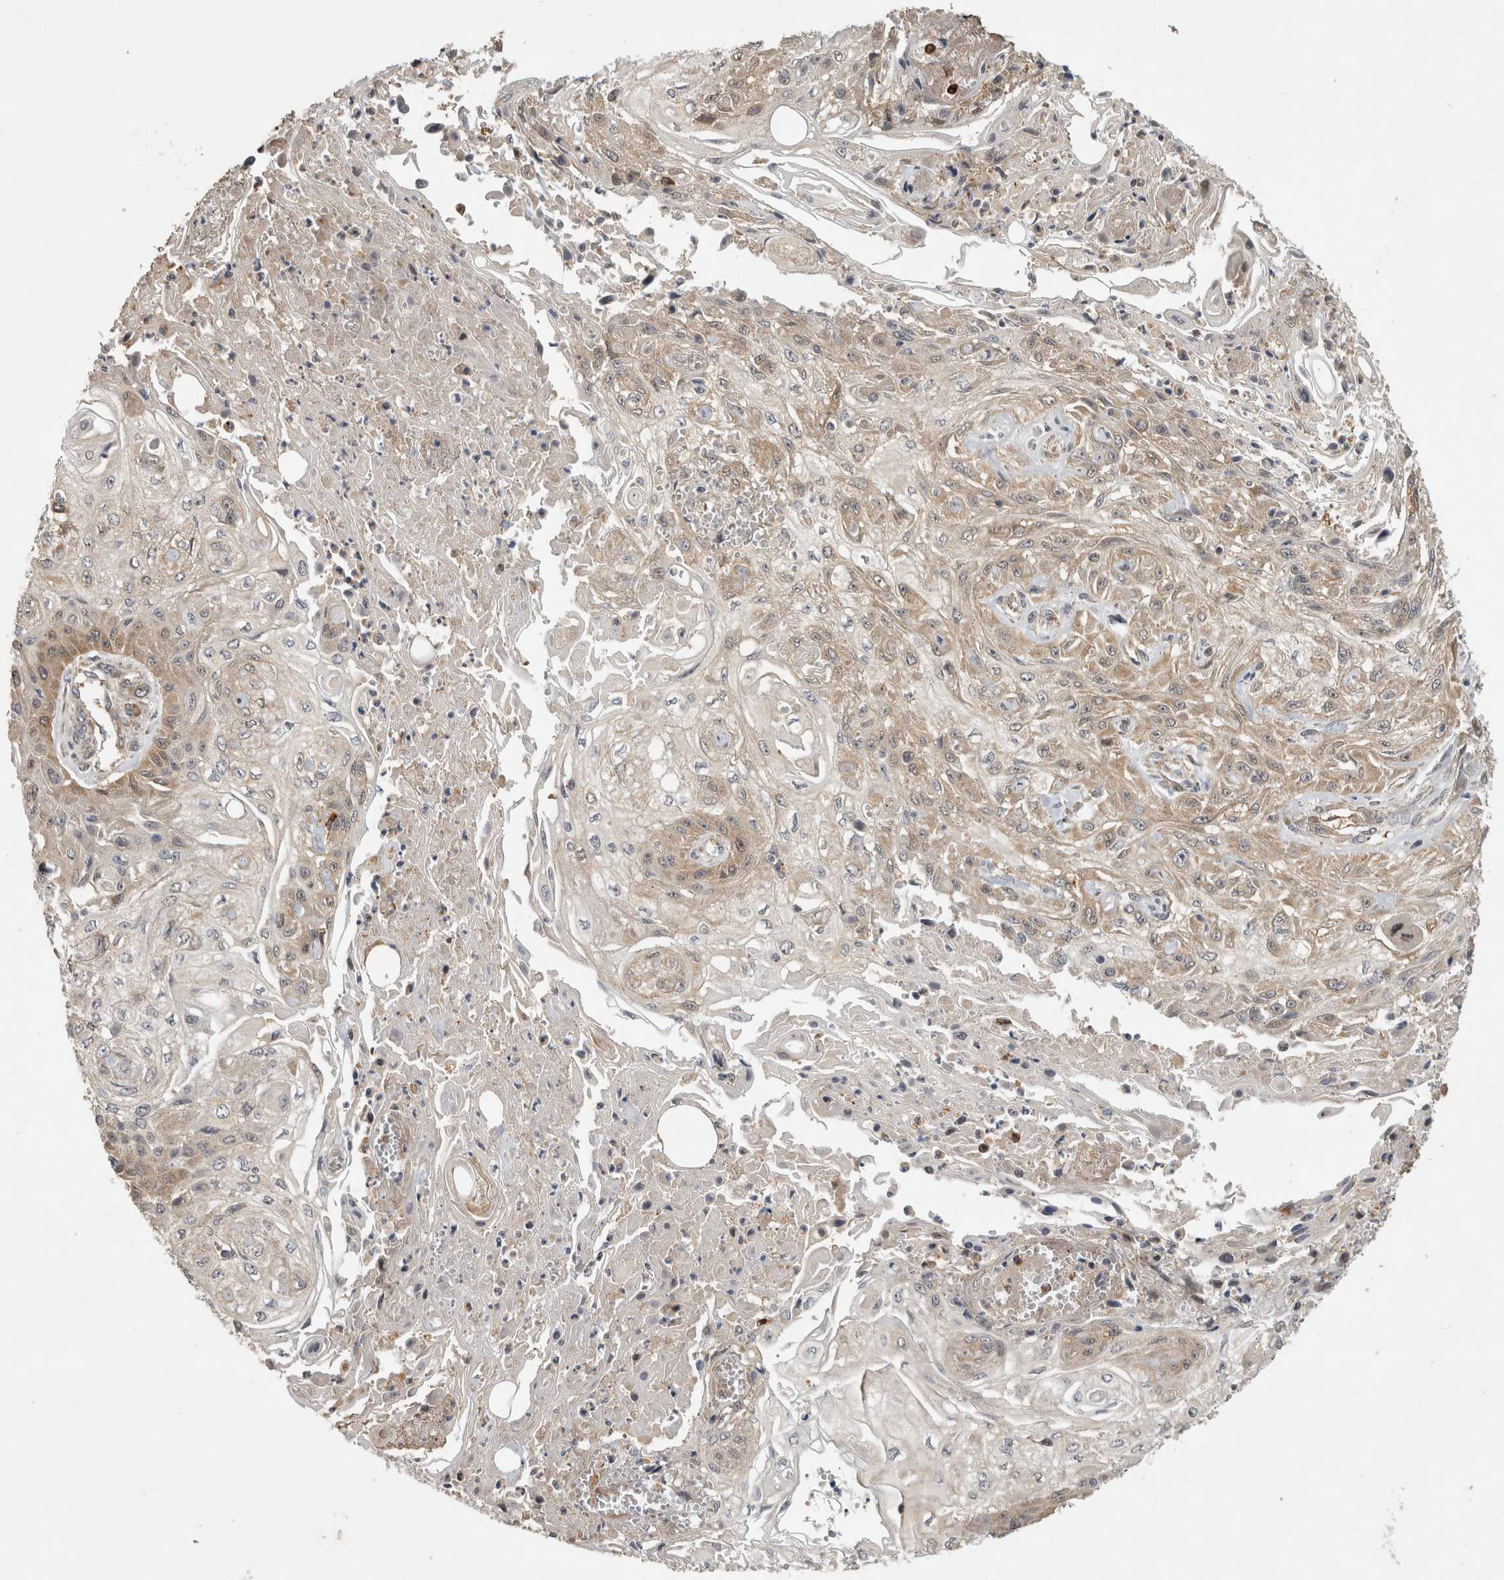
{"staining": {"intensity": "weak", "quantity": ">75%", "location": "cytoplasmic/membranous"}, "tissue": "skin cancer", "cell_type": "Tumor cells", "image_type": "cancer", "snomed": [{"axis": "morphology", "description": "Squamous cell carcinoma, NOS"}, {"axis": "morphology", "description": "Squamous cell carcinoma, metastatic, NOS"}, {"axis": "topography", "description": "Skin"}, {"axis": "topography", "description": "Lymph node"}], "caption": "Protein expression analysis of human skin cancer (metastatic squamous cell carcinoma) reveals weak cytoplasmic/membranous positivity in about >75% of tumor cells. The staining was performed using DAB (3,3'-diaminobenzidine), with brown indicating positive protein expression. Nuclei are stained blue with hematoxylin.", "gene": "TRMT61B", "patient": {"sex": "male", "age": 75}}